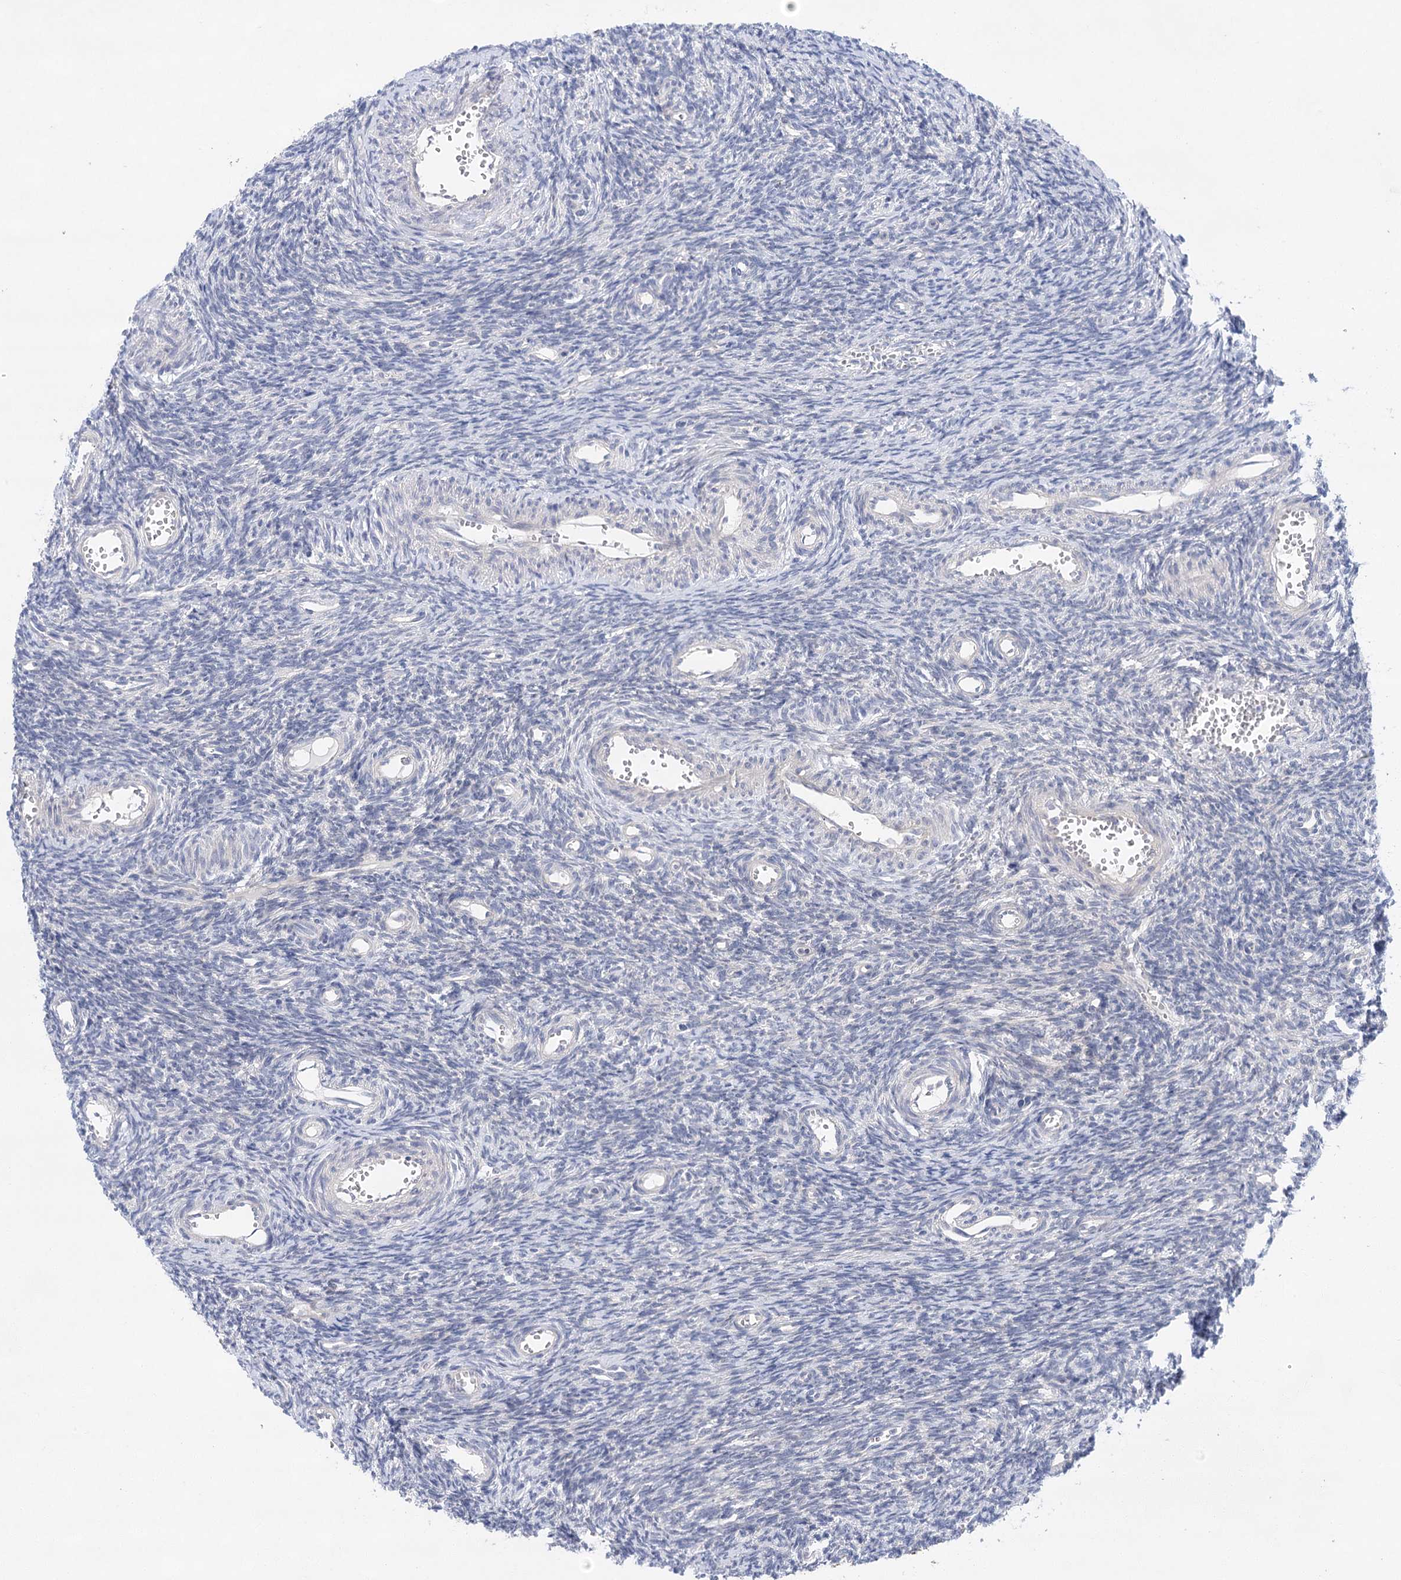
{"staining": {"intensity": "negative", "quantity": "none", "location": "none"}, "tissue": "ovary", "cell_type": "Ovarian stroma cells", "image_type": "normal", "snomed": [{"axis": "morphology", "description": "Normal tissue, NOS"}, {"axis": "topography", "description": "Ovary"}], "caption": "This is a histopathology image of immunohistochemistry staining of unremarkable ovary, which shows no staining in ovarian stroma cells.", "gene": "LALBA", "patient": {"sex": "female", "age": 39}}